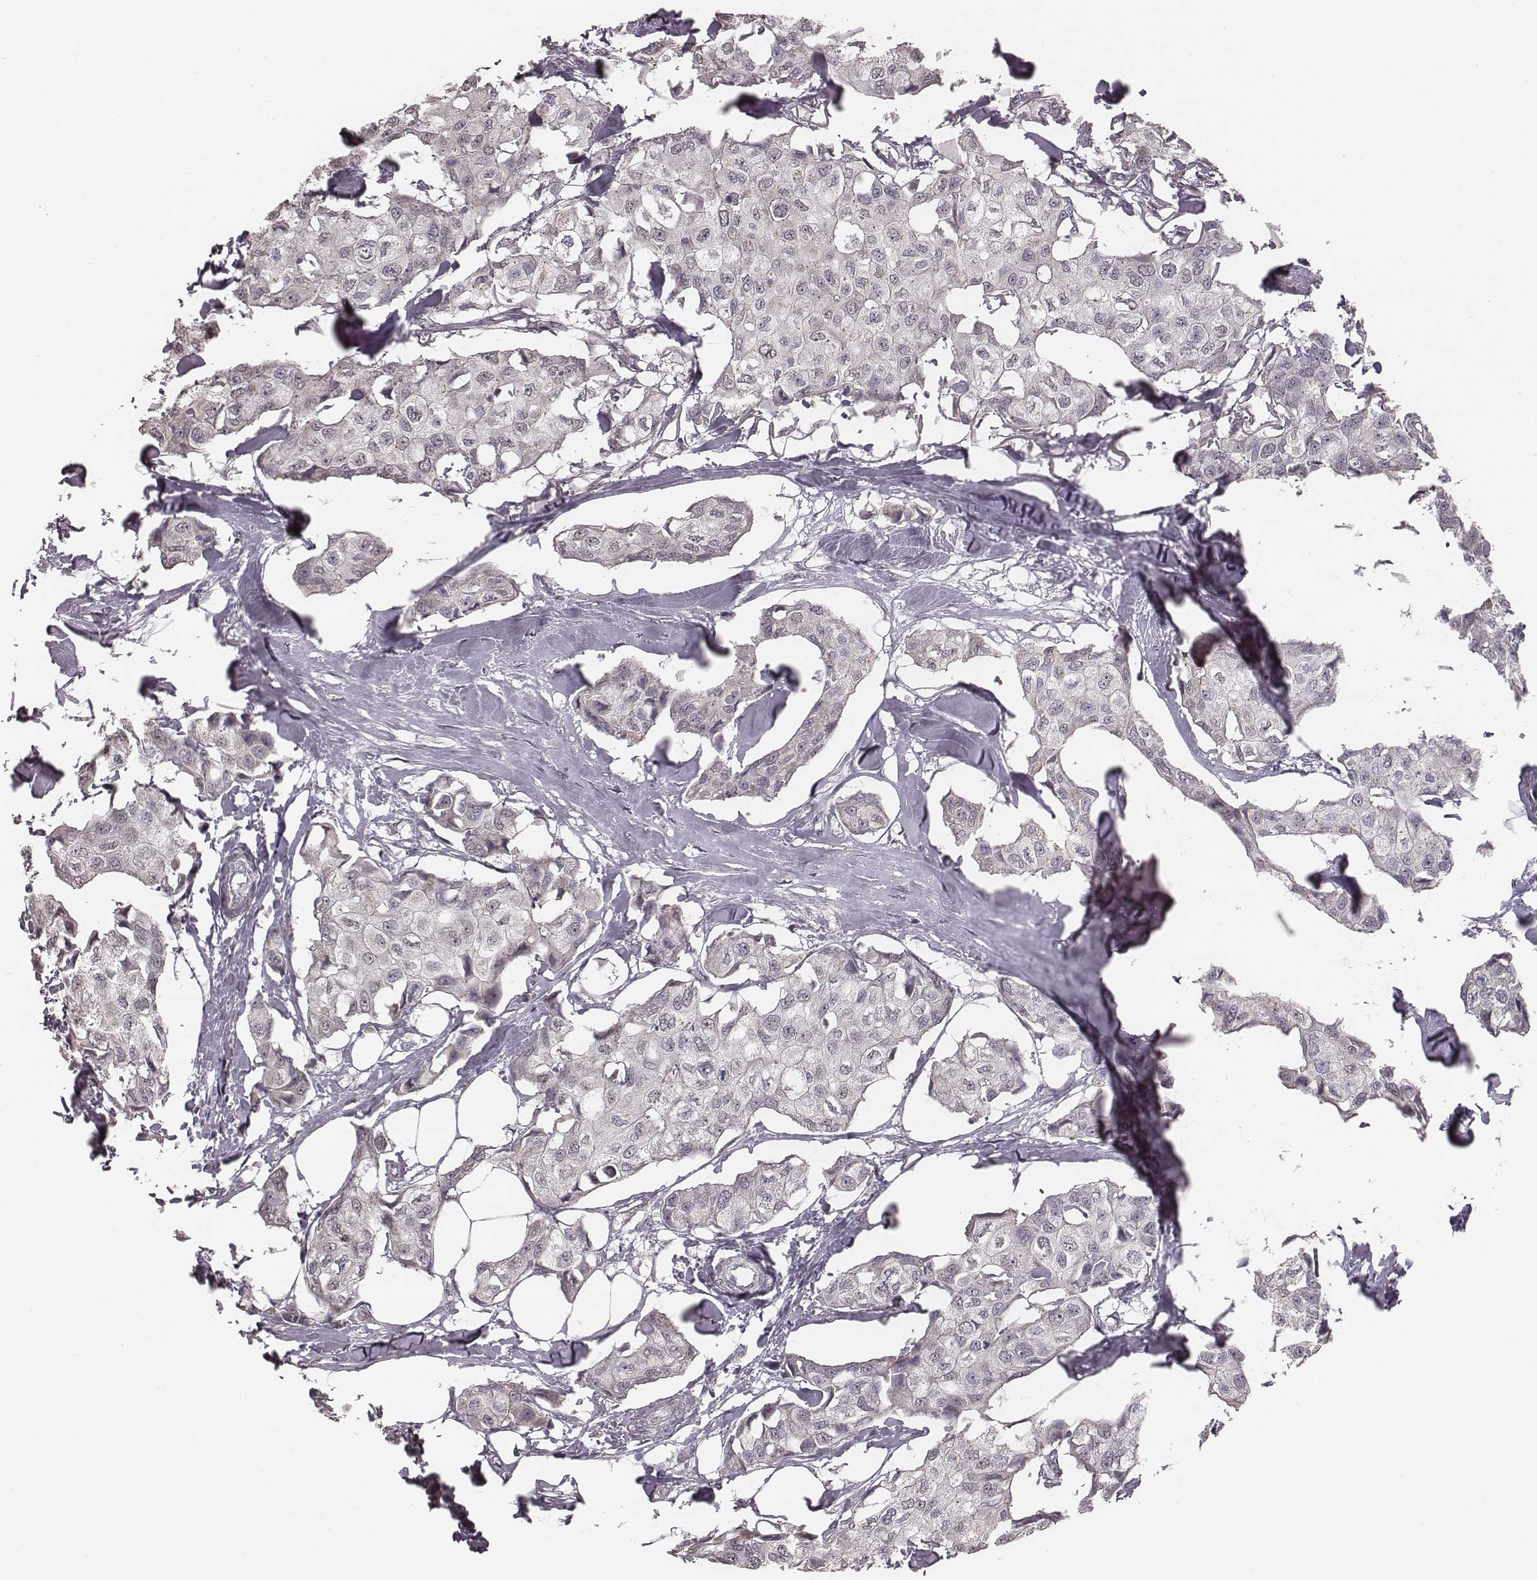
{"staining": {"intensity": "negative", "quantity": "none", "location": "none"}, "tissue": "breast cancer", "cell_type": "Tumor cells", "image_type": "cancer", "snomed": [{"axis": "morphology", "description": "Duct carcinoma"}, {"axis": "topography", "description": "Breast"}], "caption": "Immunohistochemistry histopathology image of neoplastic tissue: human breast cancer stained with DAB reveals no significant protein expression in tumor cells.", "gene": "SLC7A4", "patient": {"sex": "female", "age": 80}}